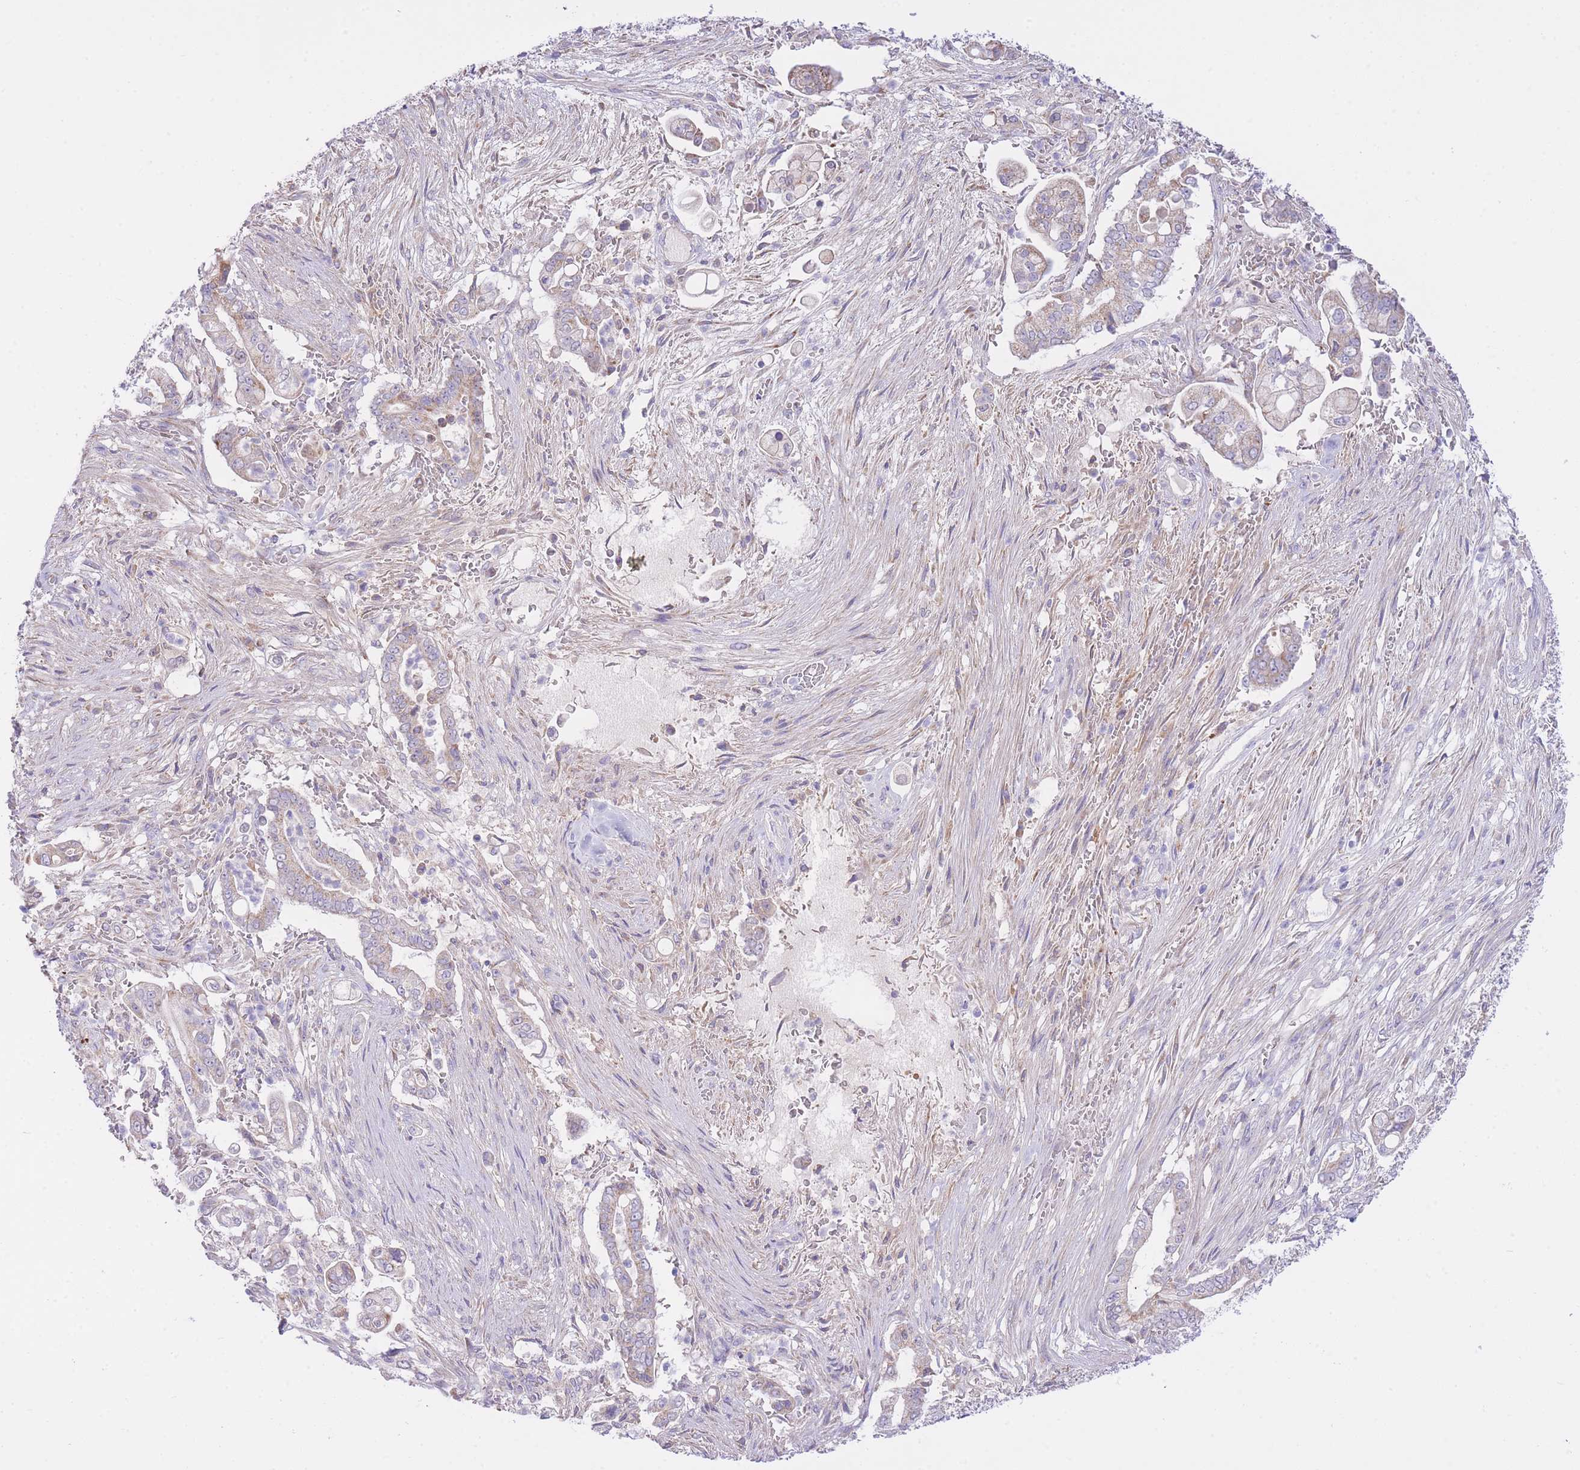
{"staining": {"intensity": "moderate", "quantity": "<25%", "location": "cytoplasmic/membranous"}, "tissue": "pancreatic cancer", "cell_type": "Tumor cells", "image_type": "cancer", "snomed": [{"axis": "morphology", "description": "Adenocarcinoma, NOS"}, {"axis": "topography", "description": "Pancreas"}], "caption": "Pancreatic cancer stained for a protein shows moderate cytoplasmic/membranous positivity in tumor cells. (DAB = brown stain, brightfield microscopy at high magnification).", "gene": "PGM1", "patient": {"sex": "female", "age": 69}}